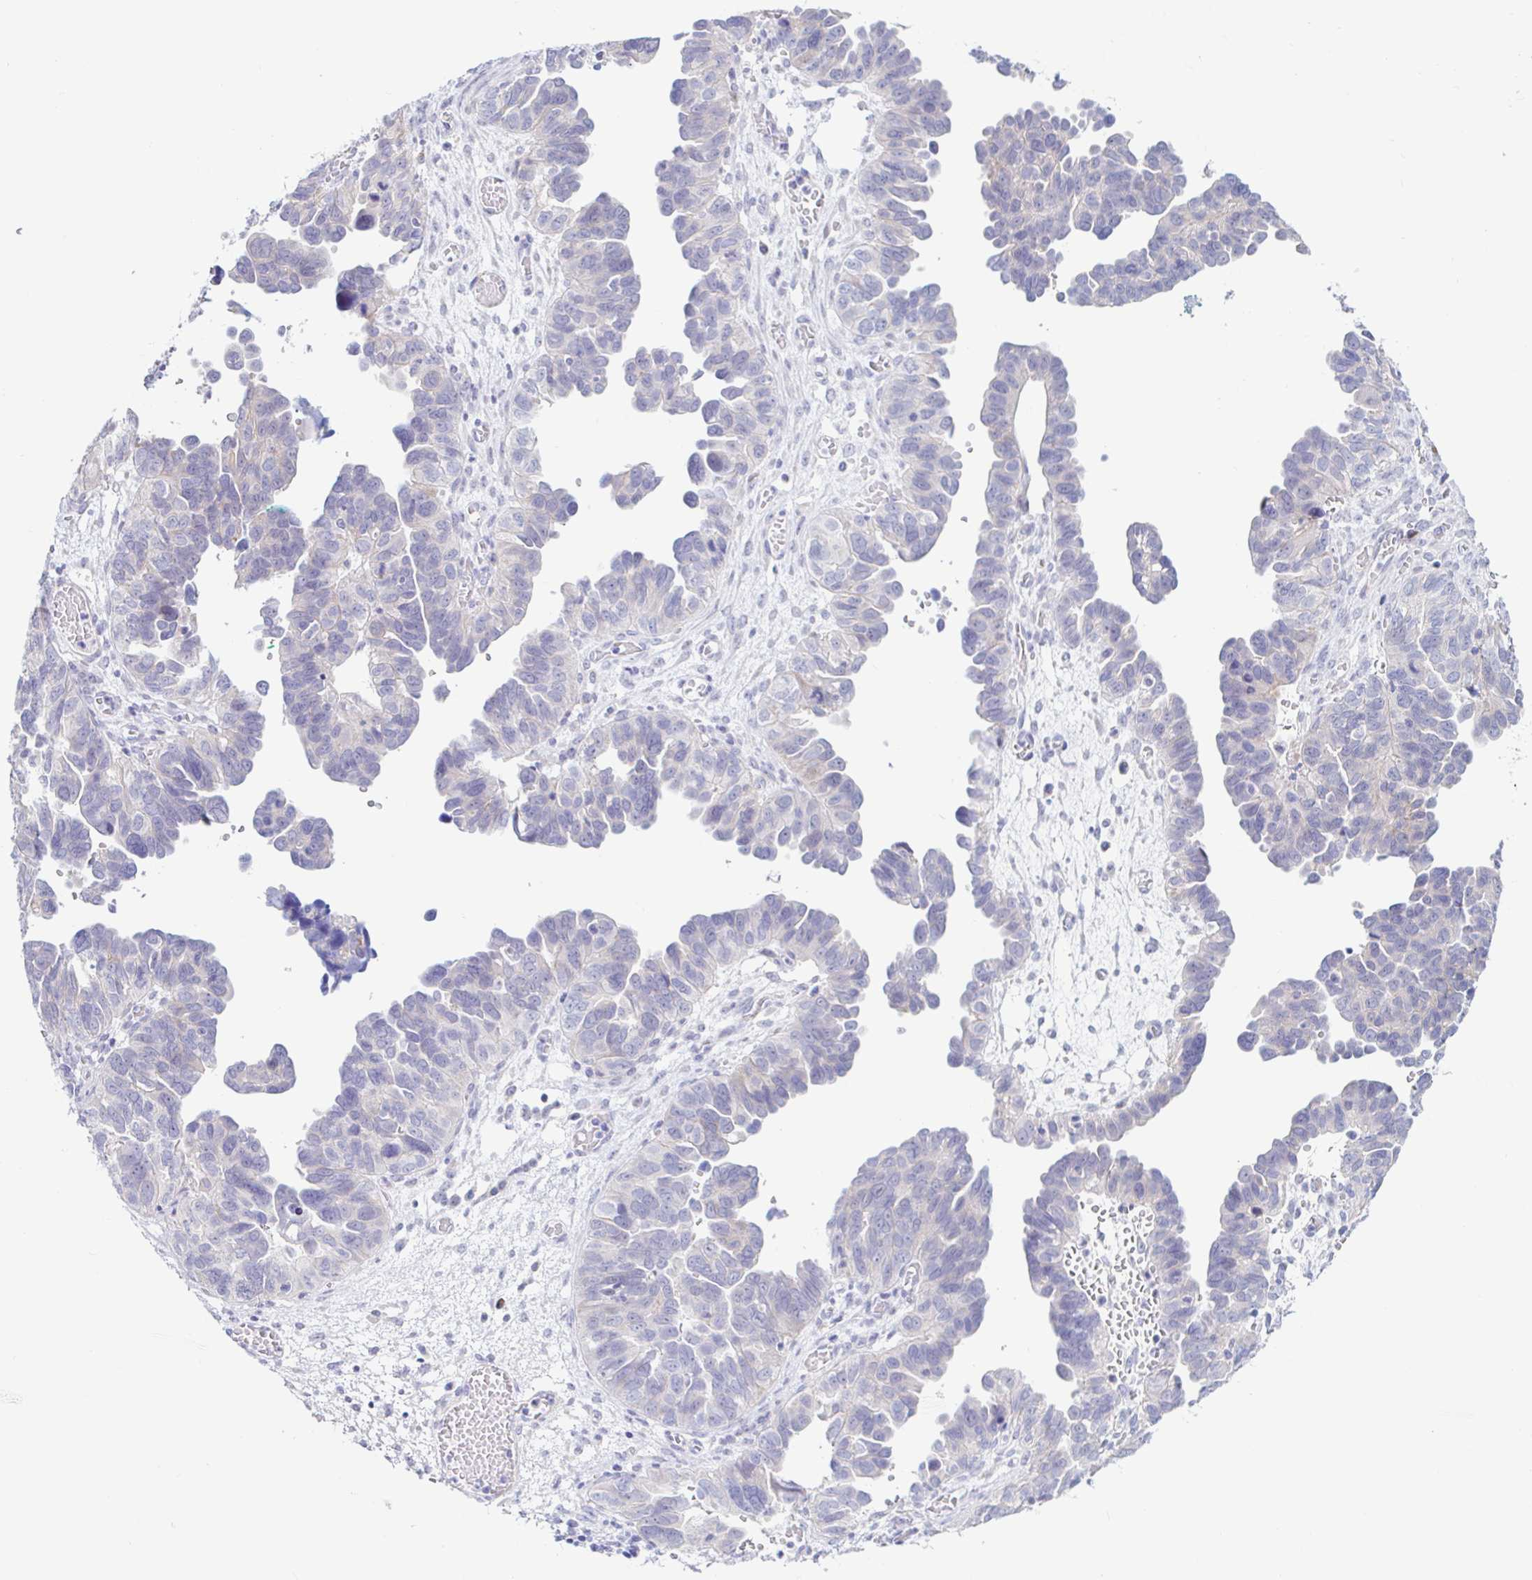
{"staining": {"intensity": "negative", "quantity": "none", "location": "none"}, "tissue": "ovarian cancer", "cell_type": "Tumor cells", "image_type": "cancer", "snomed": [{"axis": "morphology", "description": "Cystadenocarcinoma, serous, NOS"}, {"axis": "topography", "description": "Ovary"}], "caption": "High magnification brightfield microscopy of ovarian serous cystadenocarcinoma stained with DAB (3,3'-diaminobenzidine) (brown) and counterstained with hematoxylin (blue): tumor cells show no significant staining. (DAB immunohistochemistry with hematoxylin counter stain).", "gene": "NBPF3", "patient": {"sex": "female", "age": 64}}